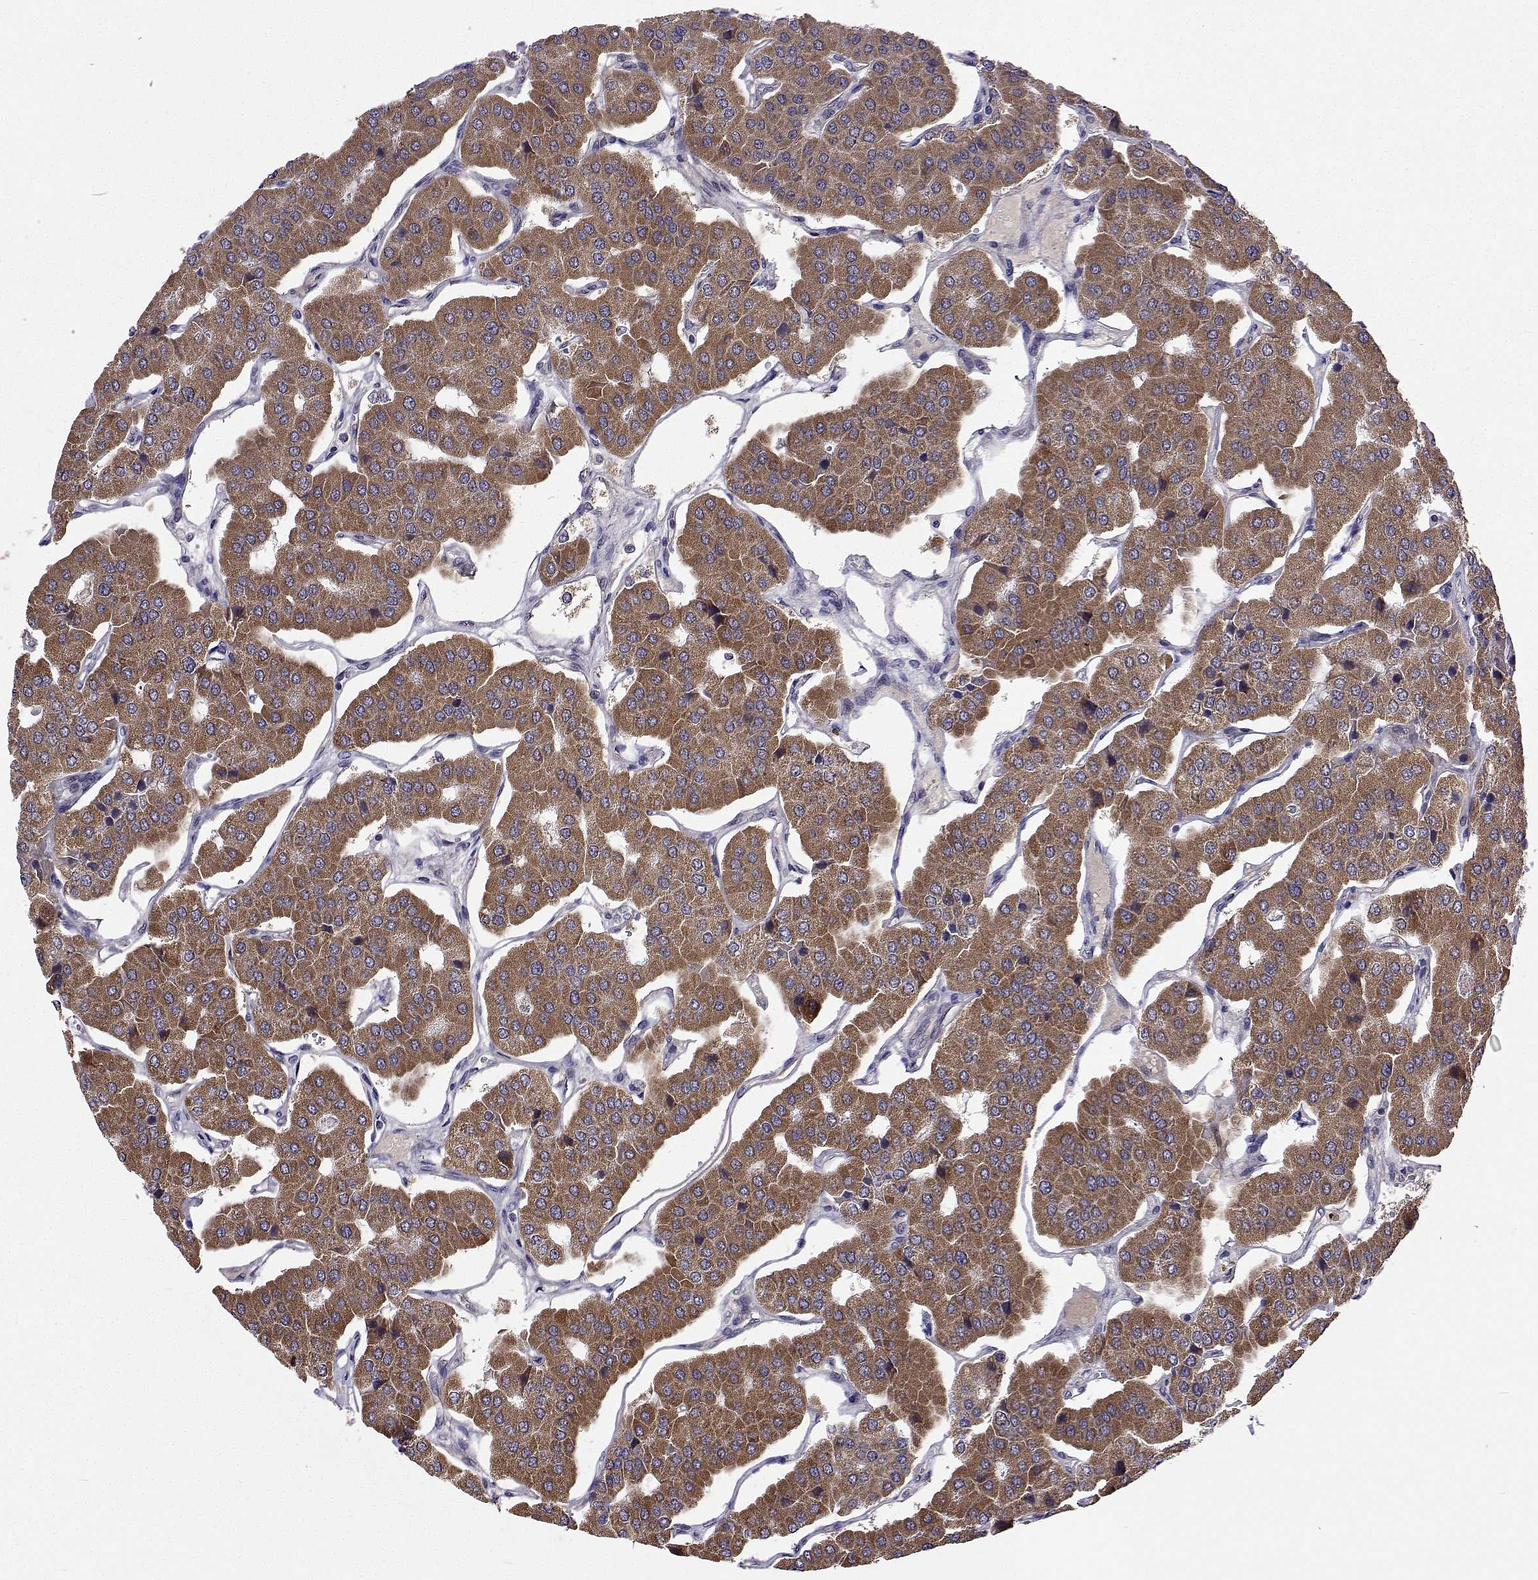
{"staining": {"intensity": "moderate", "quantity": ">75%", "location": "cytoplasmic/membranous"}, "tissue": "parathyroid gland", "cell_type": "Glandular cells", "image_type": "normal", "snomed": [{"axis": "morphology", "description": "Normal tissue, NOS"}, {"axis": "morphology", "description": "Adenoma, NOS"}, {"axis": "topography", "description": "Parathyroid gland"}], "caption": "IHC micrograph of benign parathyroid gland: parathyroid gland stained using immunohistochemistry (IHC) displays medium levels of moderate protein expression localized specifically in the cytoplasmic/membranous of glandular cells, appearing as a cytoplasmic/membranous brown color.", "gene": "DHTKD1", "patient": {"sex": "female", "age": 86}}